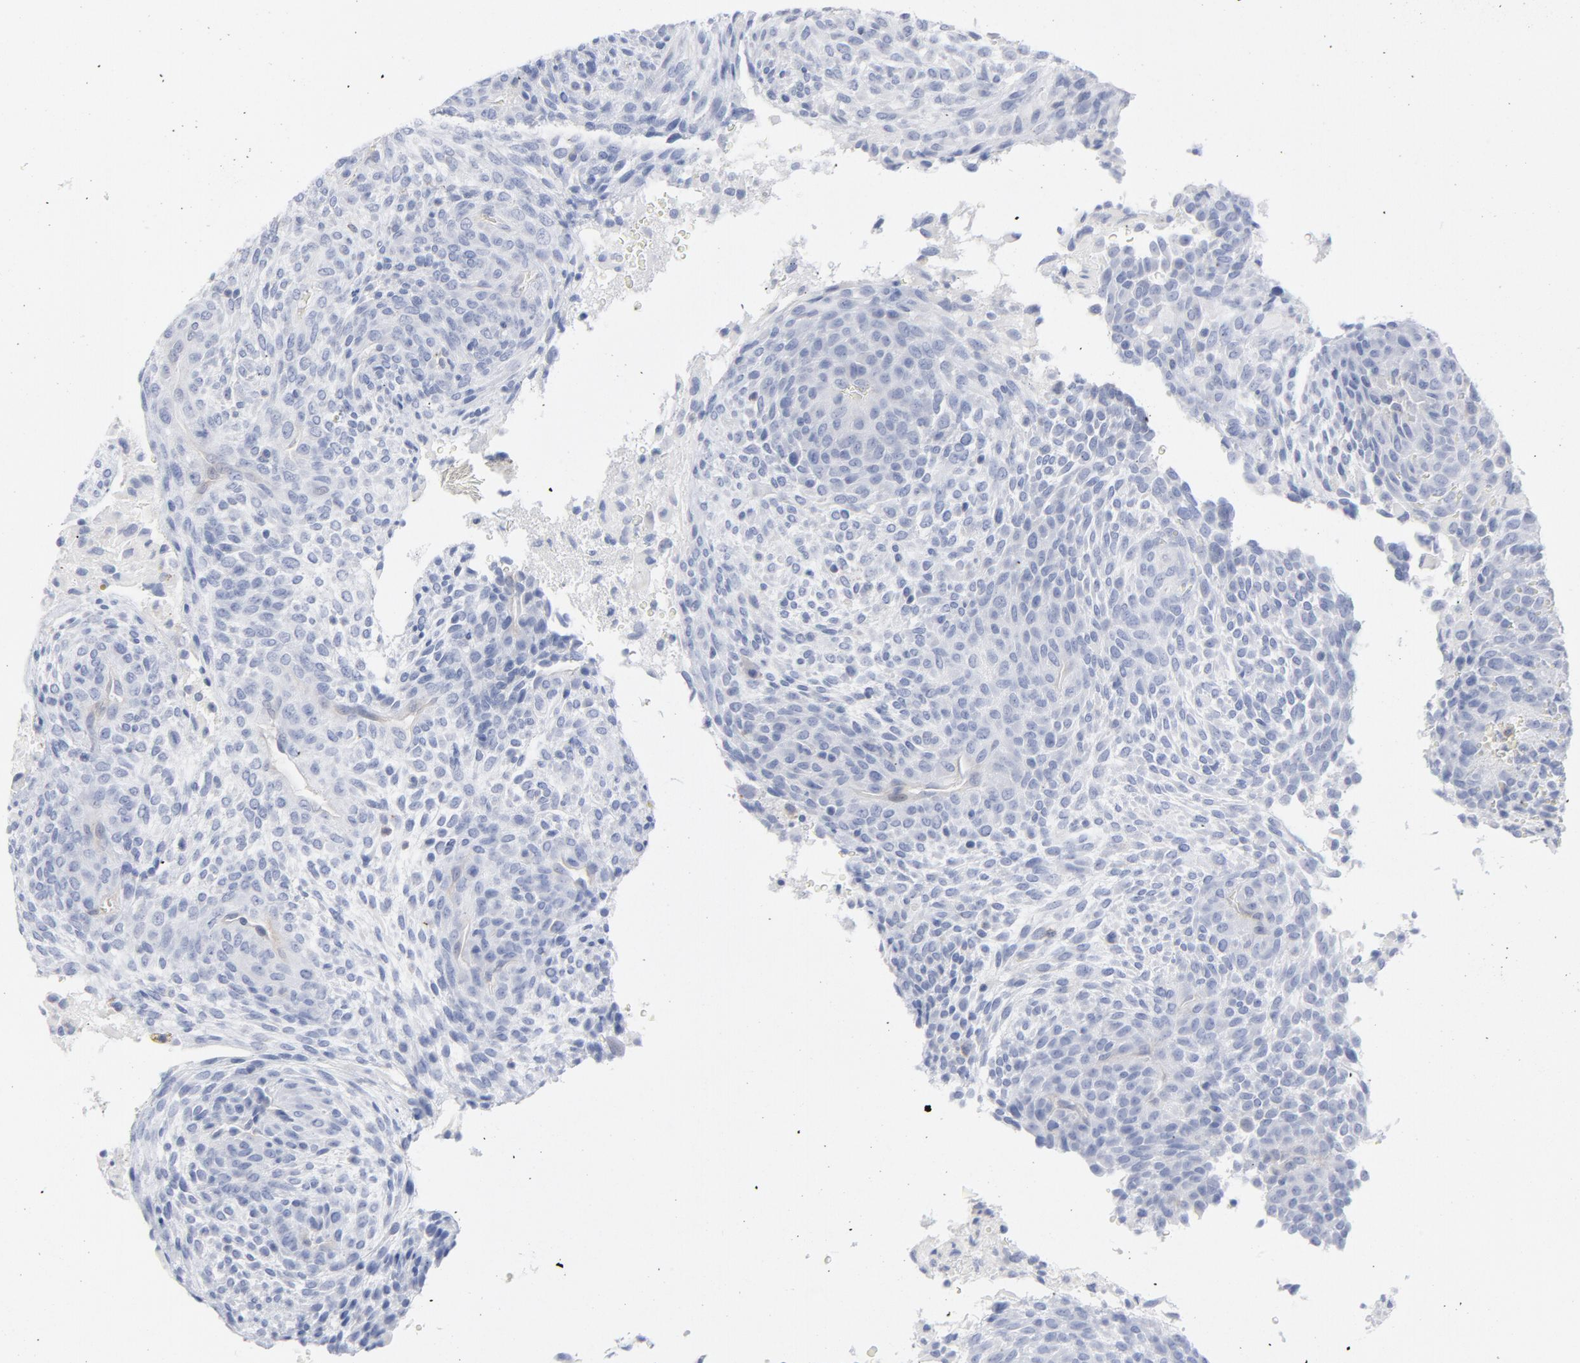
{"staining": {"intensity": "negative", "quantity": "none", "location": "none"}, "tissue": "glioma", "cell_type": "Tumor cells", "image_type": "cancer", "snomed": [{"axis": "morphology", "description": "Glioma, malignant, High grade"}, {"axis": "topography", "description": "Cerebral cortex"}], "caption": "This is a histopathology image of IHC staining of malignant glioma (high-grade), which shows no positivity in tumor cells.", "gene": "P2RY8", "patient": {"sex": "female", "age": 55}}